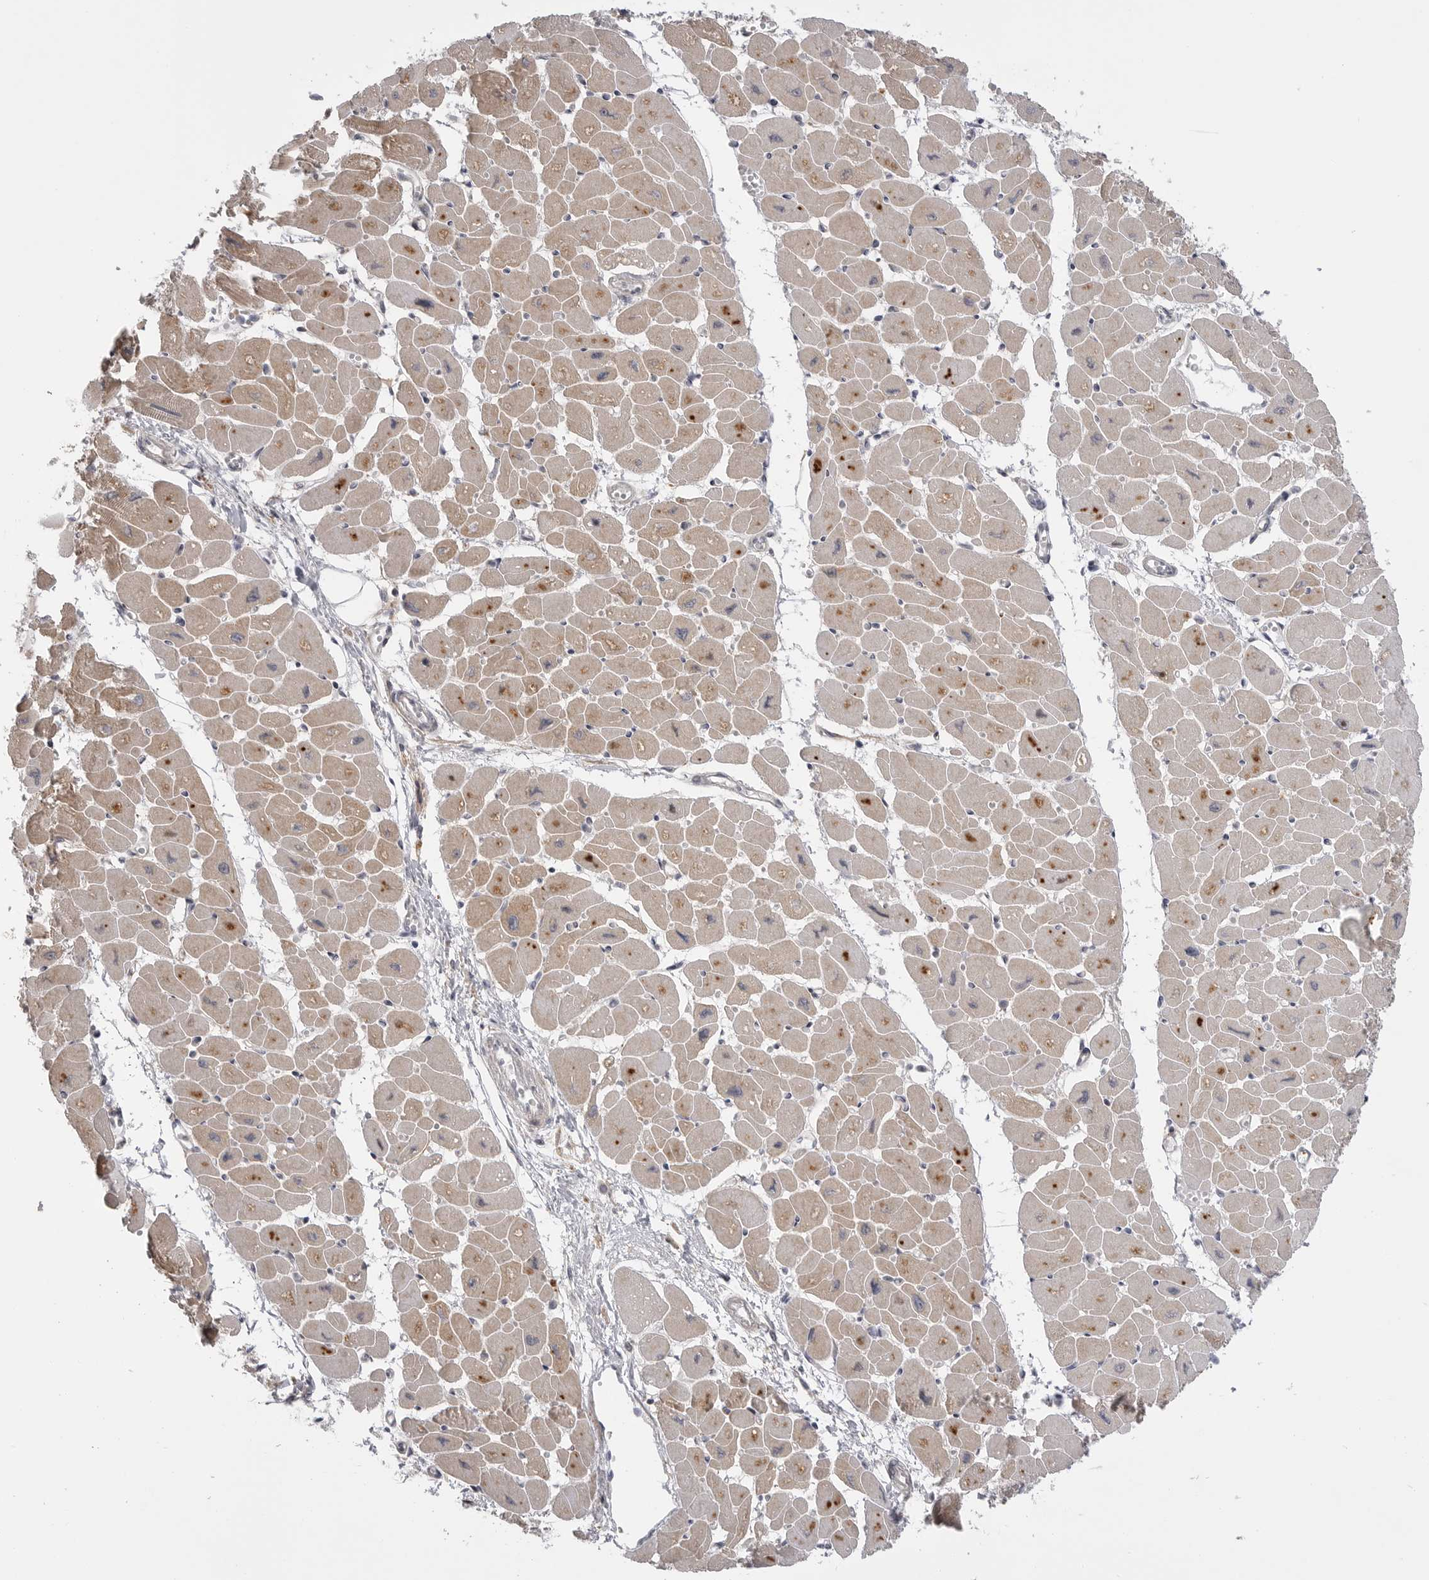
{"staining": {"intensity": "moderate", "quantity": ">75%", "location": "cytoplasmic/membranous"}, "tissue": "heart muscle", "cell_type": "Cardiomyocytes", "image_type": "normal", "snomed": [{"axis": "morphology", "description": "Normal tissue, NOS"}, {"axis": "topography", "description": "Heart"}], "caption": "A high-resolution histopathology image shows immunohistochemistry (IHC) staining of unremarkable heart muscle, which displays moderate cytoplasmic/membranous expression in about >75% of cardiomyocytes. (IHC, brightfield microscopy, high magnification).", "gene": "GGT6", "patient": {"sex": "female", "age": 54}}